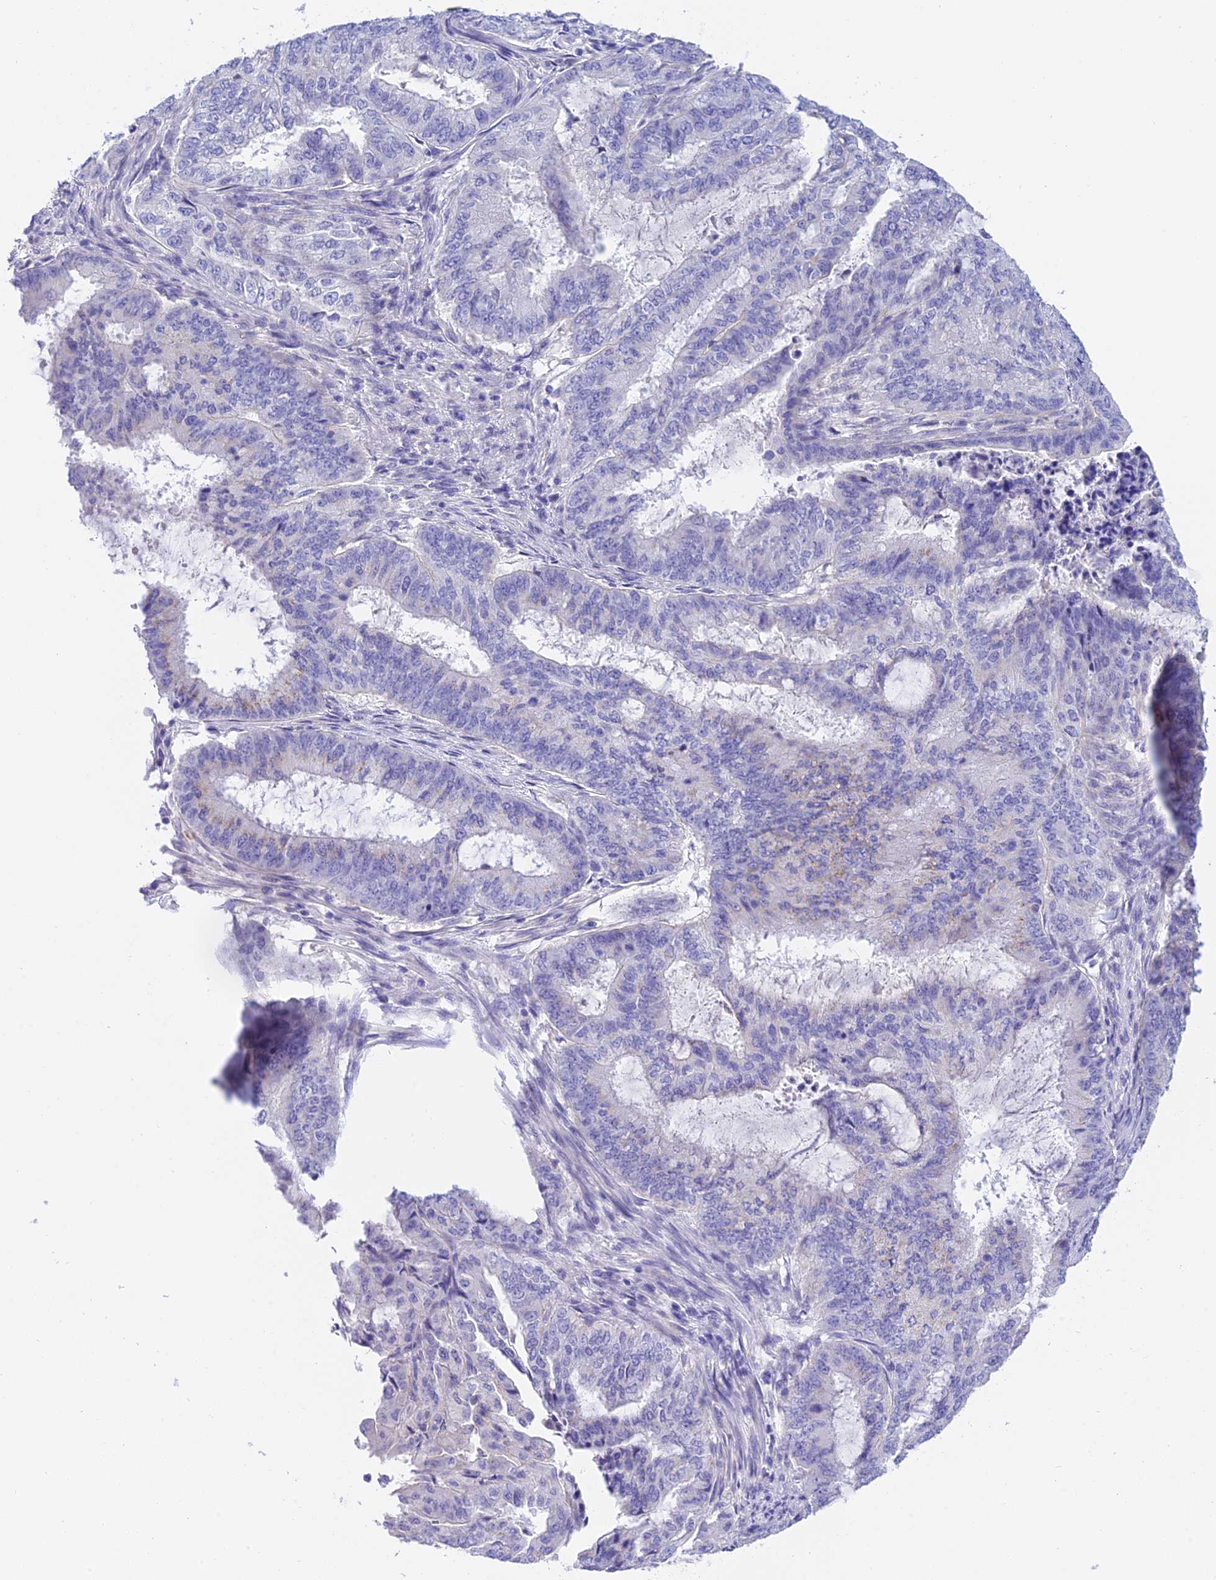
{"staining": {"intensity": "negative", "quantity": "none", "location": "none"}, "tissue": "endometrial cancer", "cell_type": "Tumor cells", "image_type": "cancer", "snomed": [{"axis": "morphology", "description": "Adenocarcinoma, NOS"}, {"axis": "topography", "description": "Endometrium"}], "caption": "Adenocarcinoma (endometrial) was stained to show a protein in brown. There is no significant staining in tumor cells.", "gene": "C17orf67", "patient": {"sex": "female", "age": 51}}